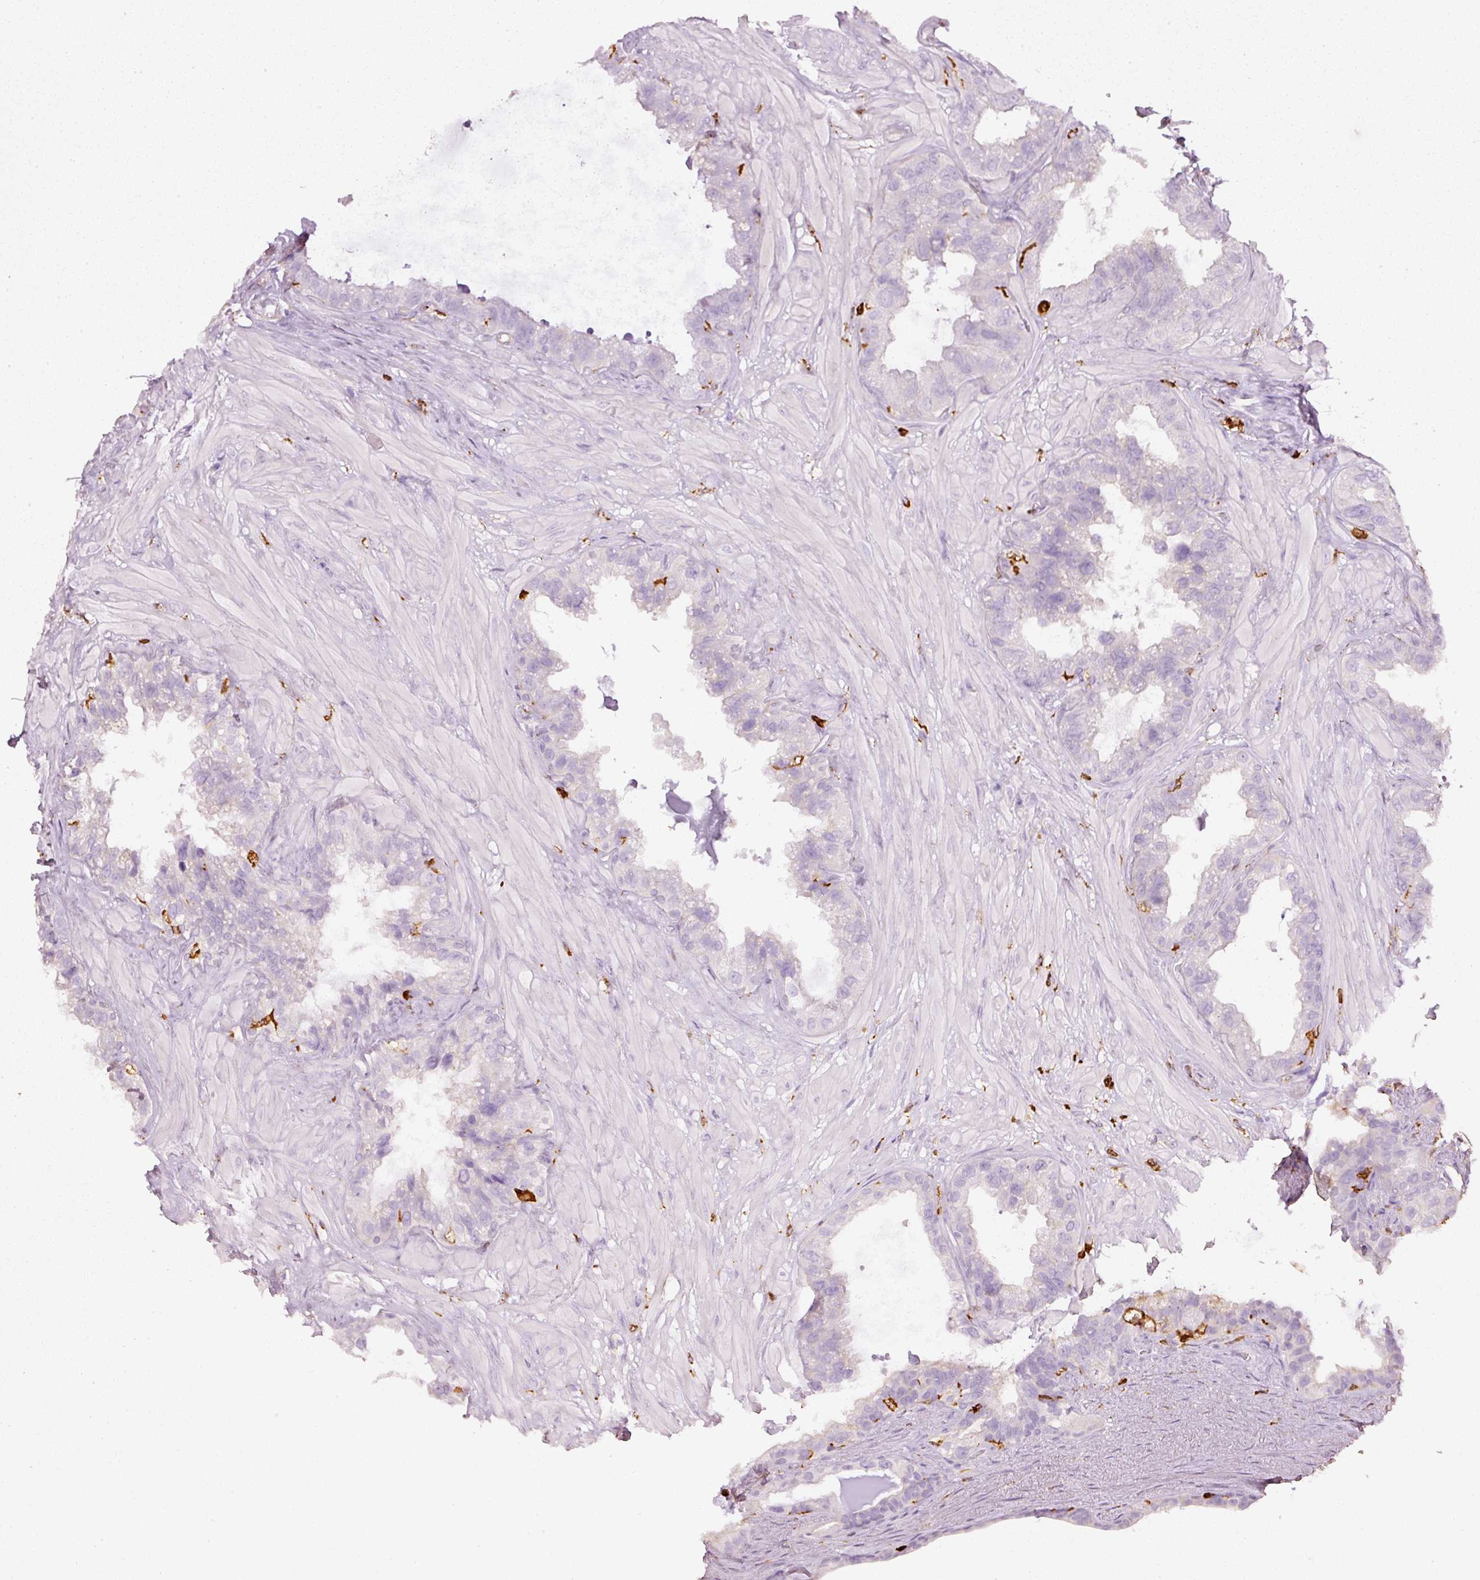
{"staining": {"intensity": "negative", "quantity": "none", "location": "none"}, "tissue": "seminal vesicle", "cell_type": "Glandular cells", "image_type": "normal", "snomed": [{"axis": "morphology", "description": "Normal tissue, NOS"}, {"axis": "topography", "description": "Seminal veicle"}, {"axis": "topography", "description": "Peripheral nerve tissue"}], "caption": "Immunohistochemistry photomicrograph of normal seminal vesicle stained for a protein (brown), which displays no staining in glandular cells.", "gene": "EVL", "patient": {"sex": "male", "age": 76}}